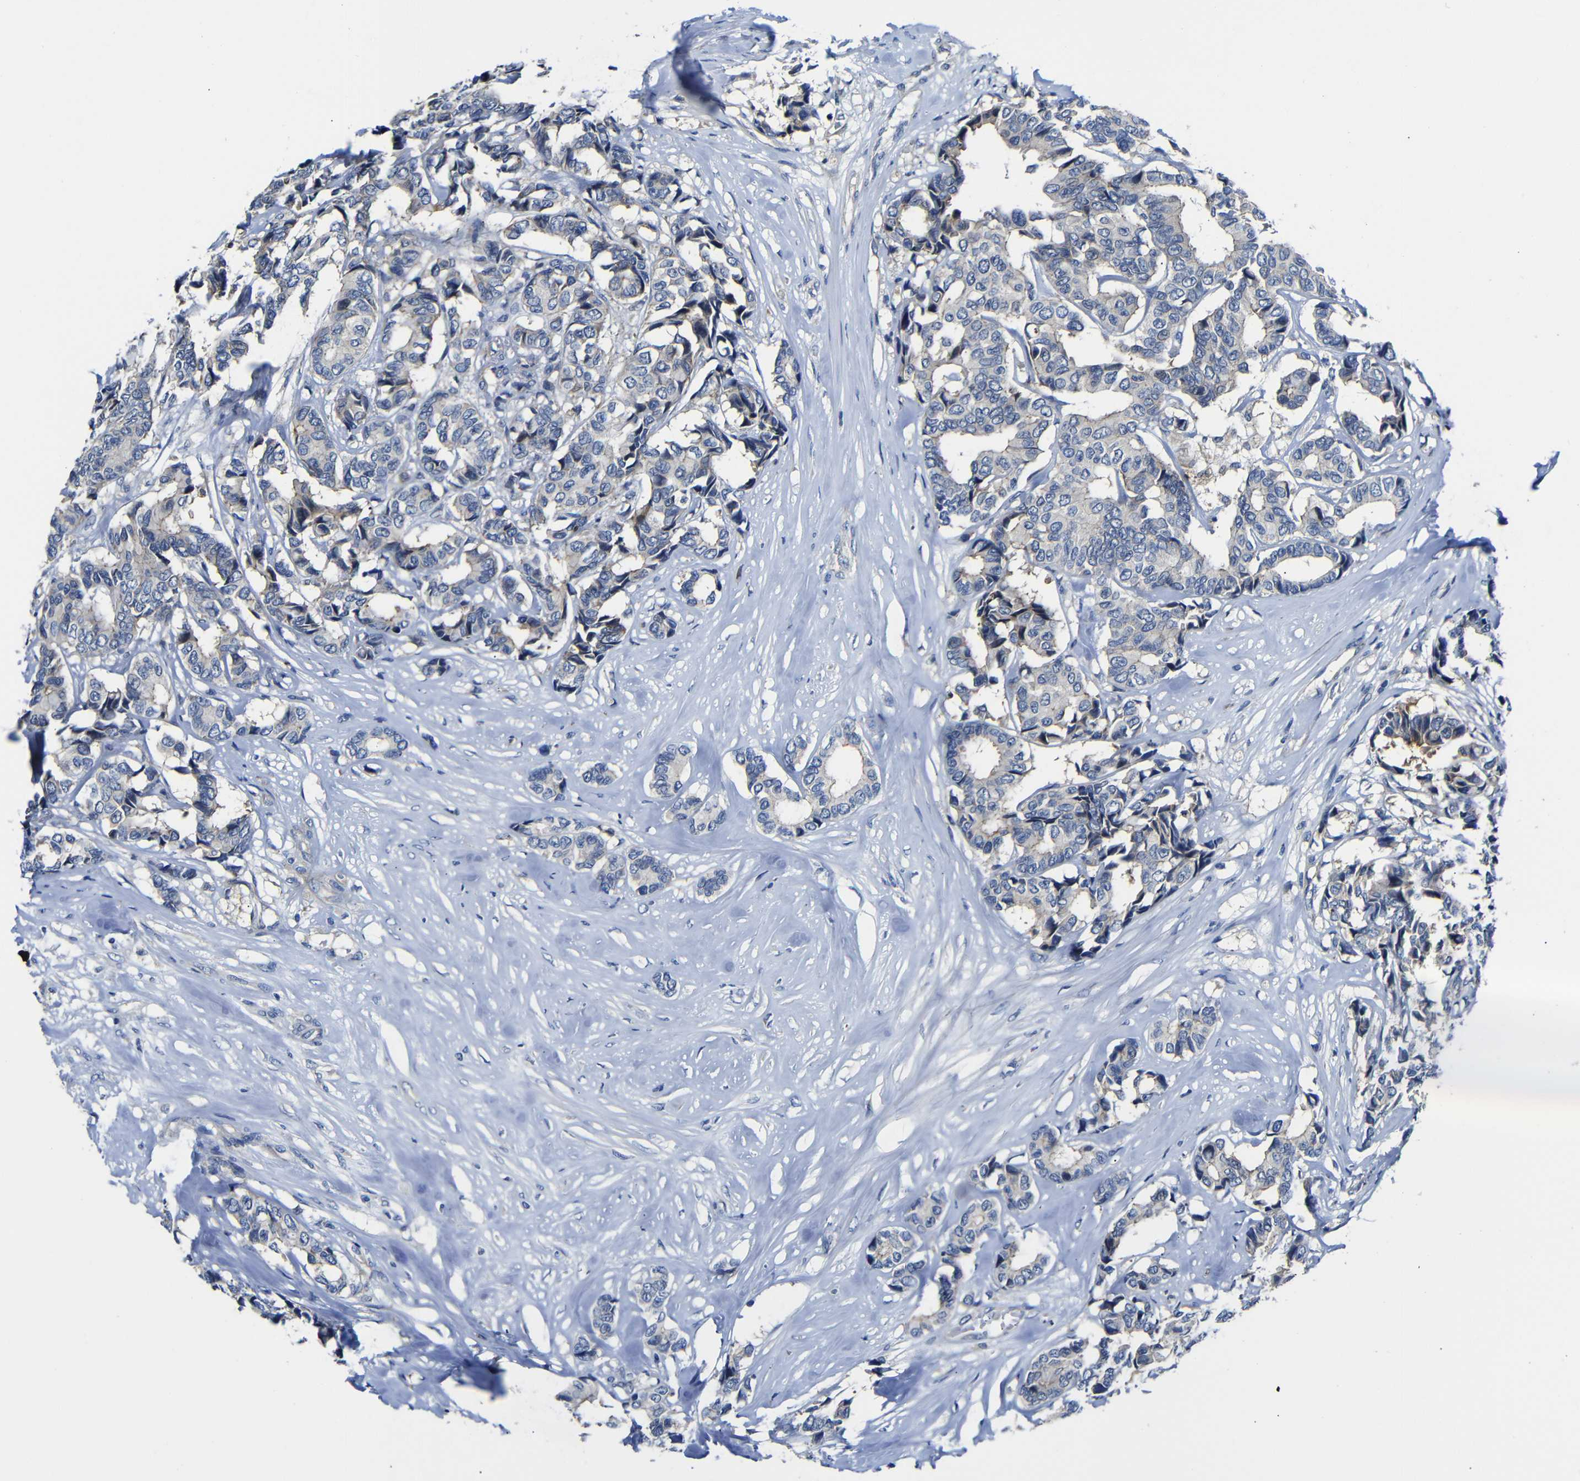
{"staining": {"intensity": "weak", "quantity": "<25%", "location": "cytoplasmic/membranous"}, "tissue": "breast cancer", "cell_type": "Tumor cells", "image_type": "cancer", "snomed": [{"axis": "morphology", "description": "Duct carcinoma"}, {"axis": "topography", "description": "Breast"}], "caption": "IHC histopathology image of human breast intraductal carcinoma stained for a protein (brown), which exhibits no staining in tumor cells. Nuclei are stained in blue.", "gene": "AFDN", "patient": {"sex": "female", "age": 87}}